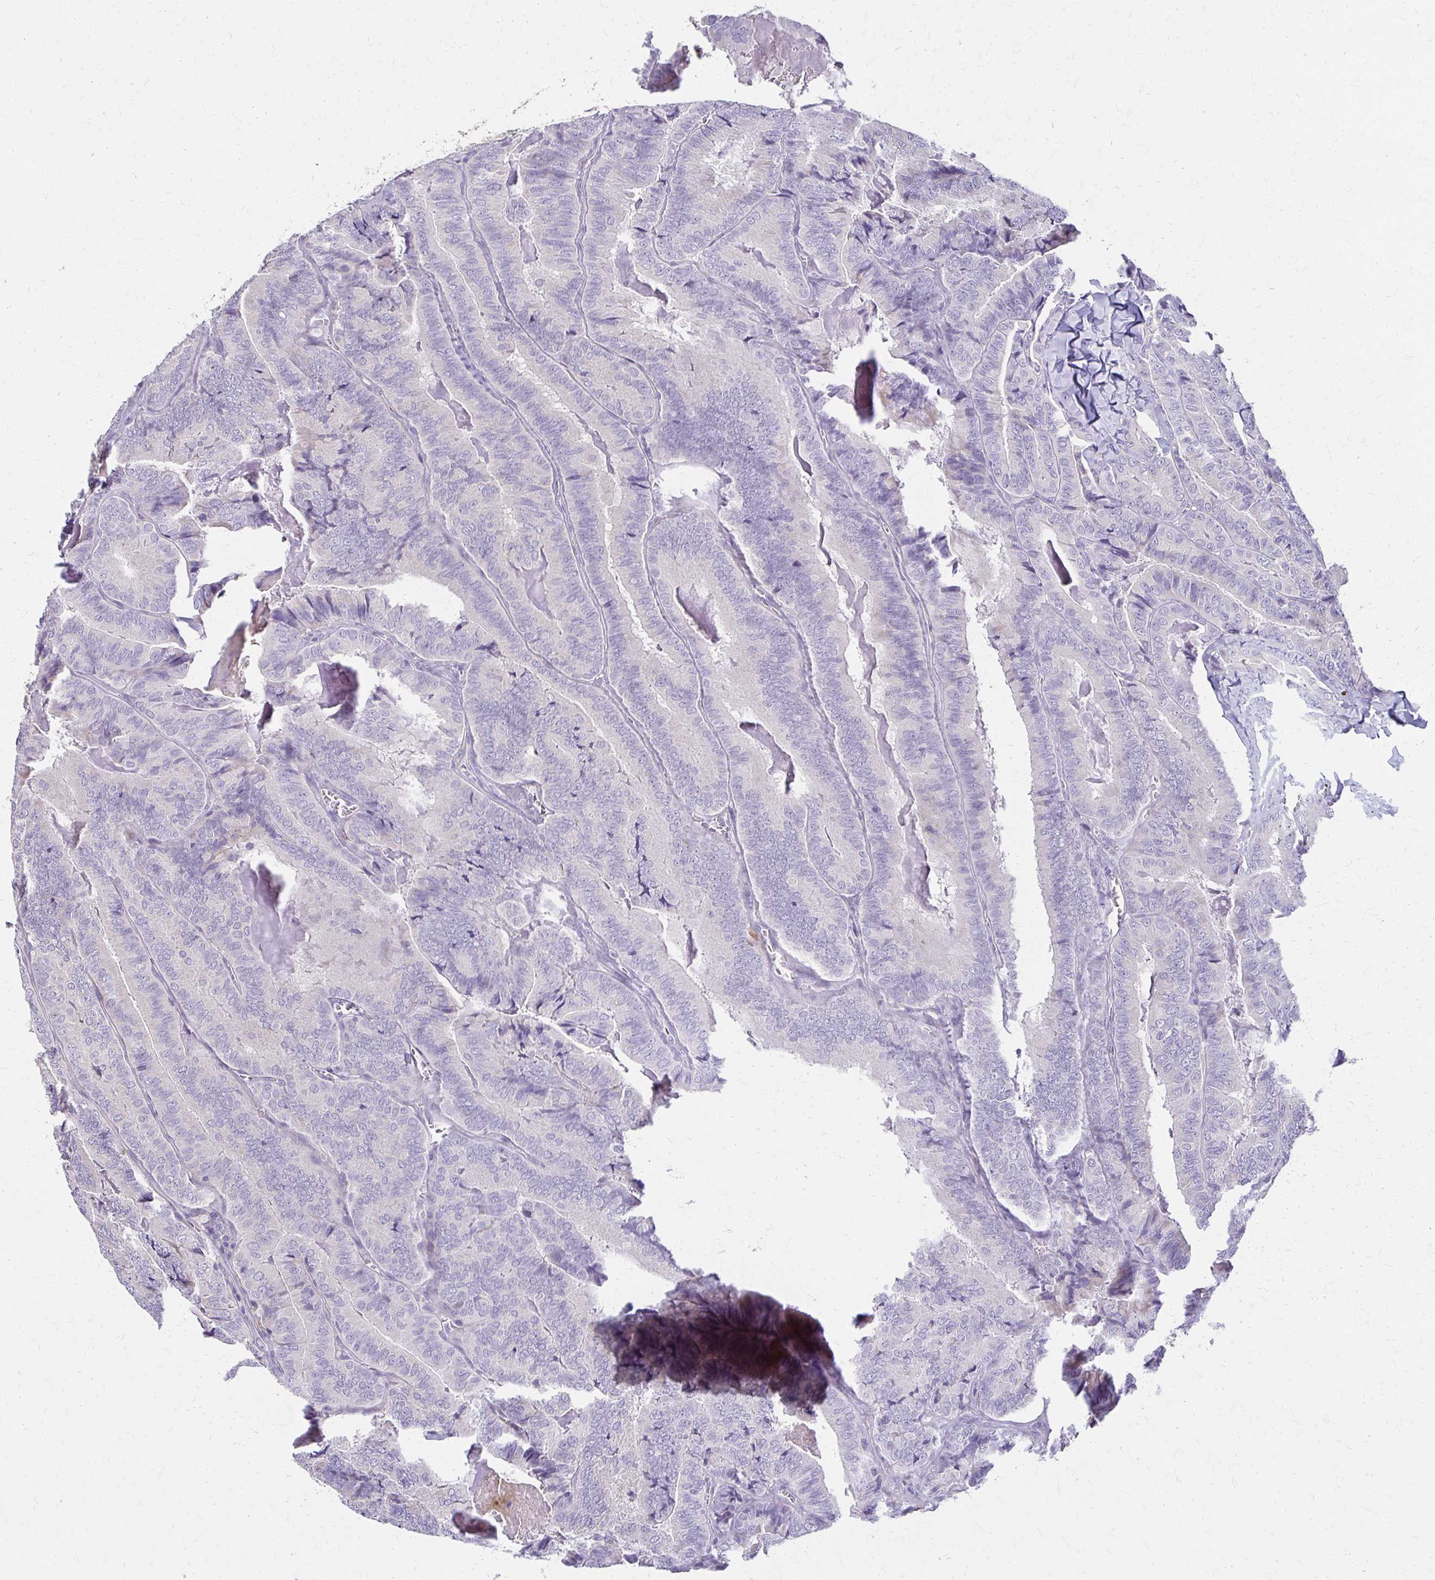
{"staining": {"intensity": "negative", "quantity": "none", "location": "none"}, "tissue": "thyroid cancer", "cell_type": "Tumor cells", "image_type": "cancer", "snomed": [{"axis": "morphology", "description": "Papillary adenocarcinoma, NOS"}, {"axis": "topography", "description": "Thyroid gland"}], "caption": "Immunohistochemical staining of human thyroid papillary adenocarcinoma reveals no significant positivity in tumor cells.", "gene": "BBS12", "patient": {"sex": "female", "age": 75}}